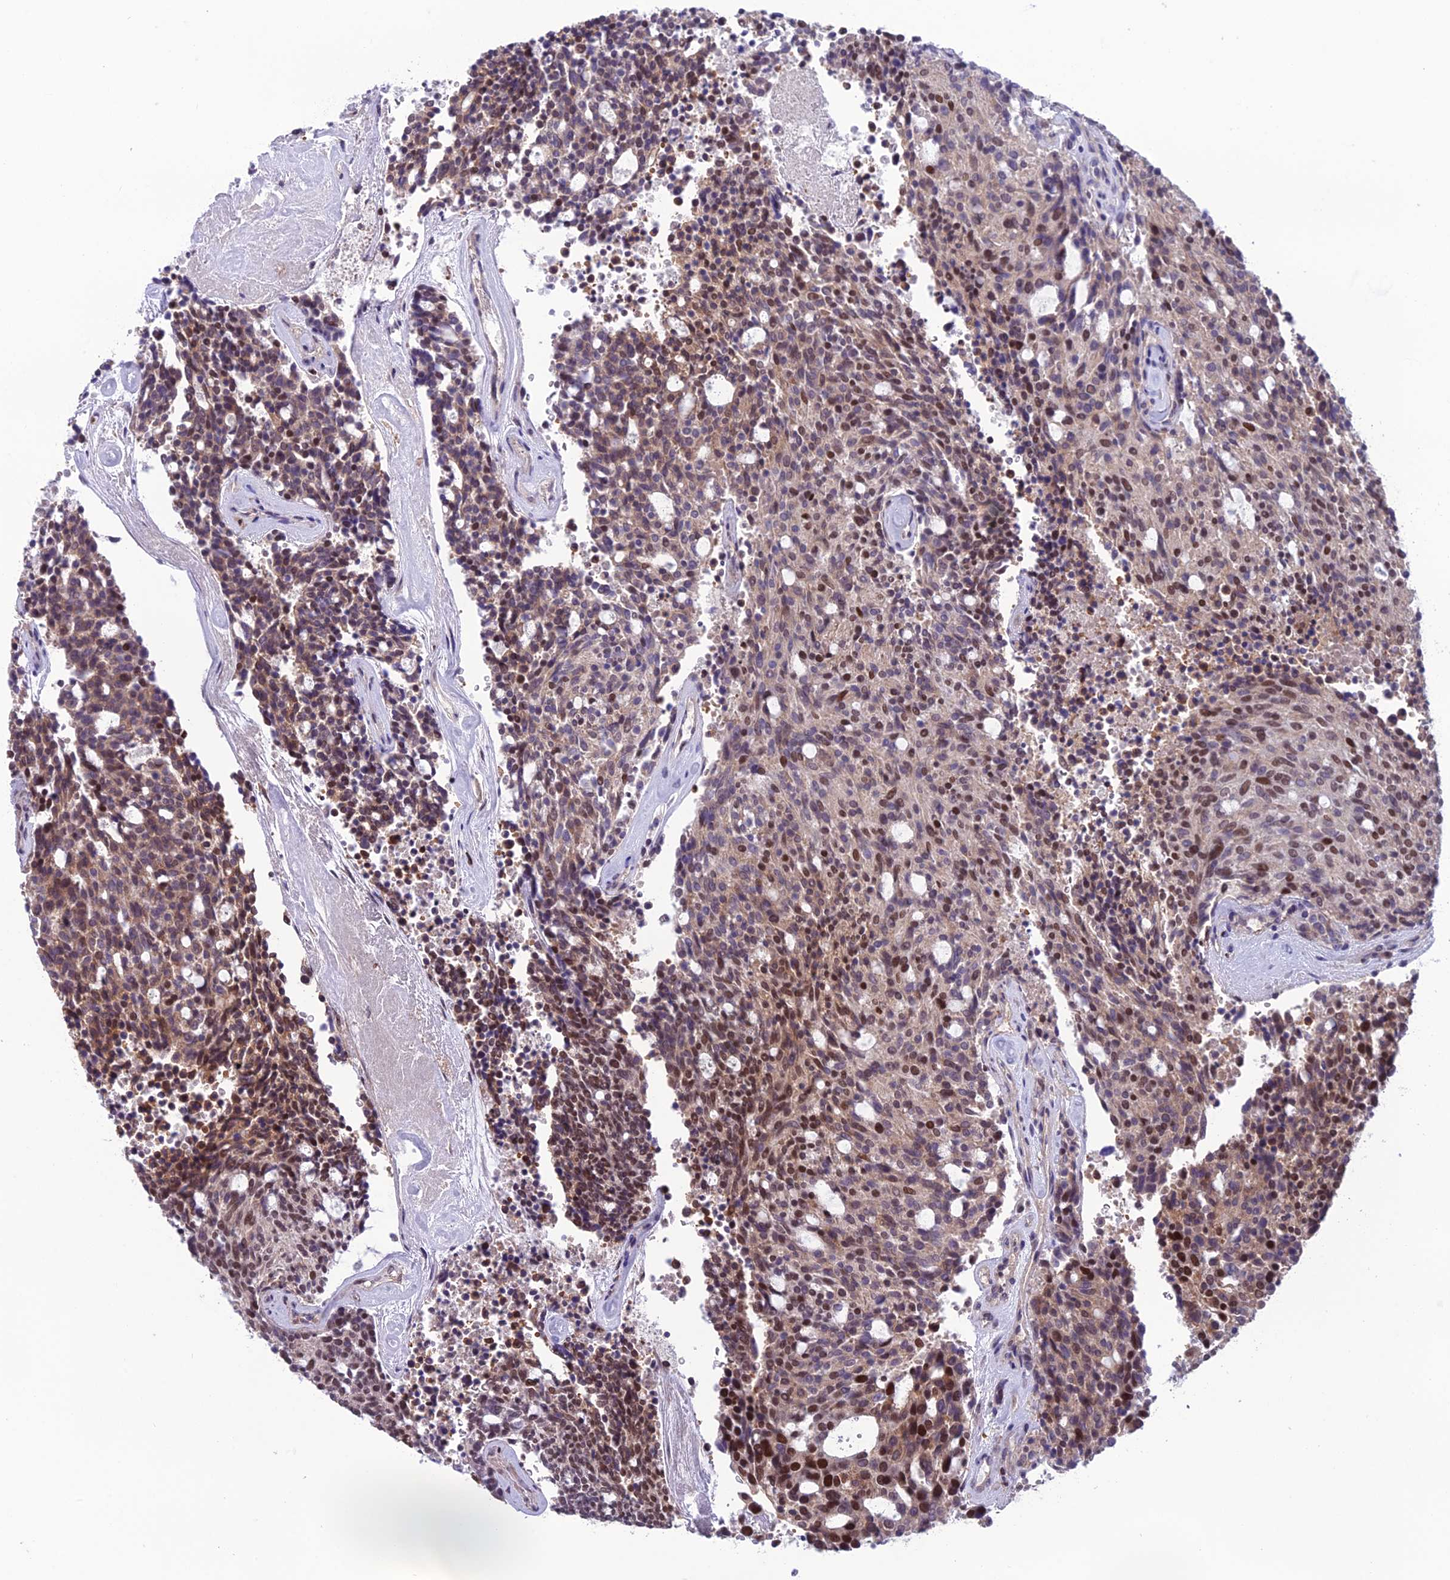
{"staining": {"intensity": "strong", "quantity": "25%-75%", "location": "nuclear"}, "tissue": "carcinoid", "cell_type": "Tumor cells", "image_type": "cancer", "snomed": [{"axis": "morphology", "description": "Carcinoid, malignant, NOS"}, {"axis": "topography", "description": "Pancreas"}], "caption": "Strong nuclear staining is appreciated in approximately 25%-75% of tumor cells in carcinoid.", "gene": "MIS12", "patient": {"sex": "female", "age": 54}}